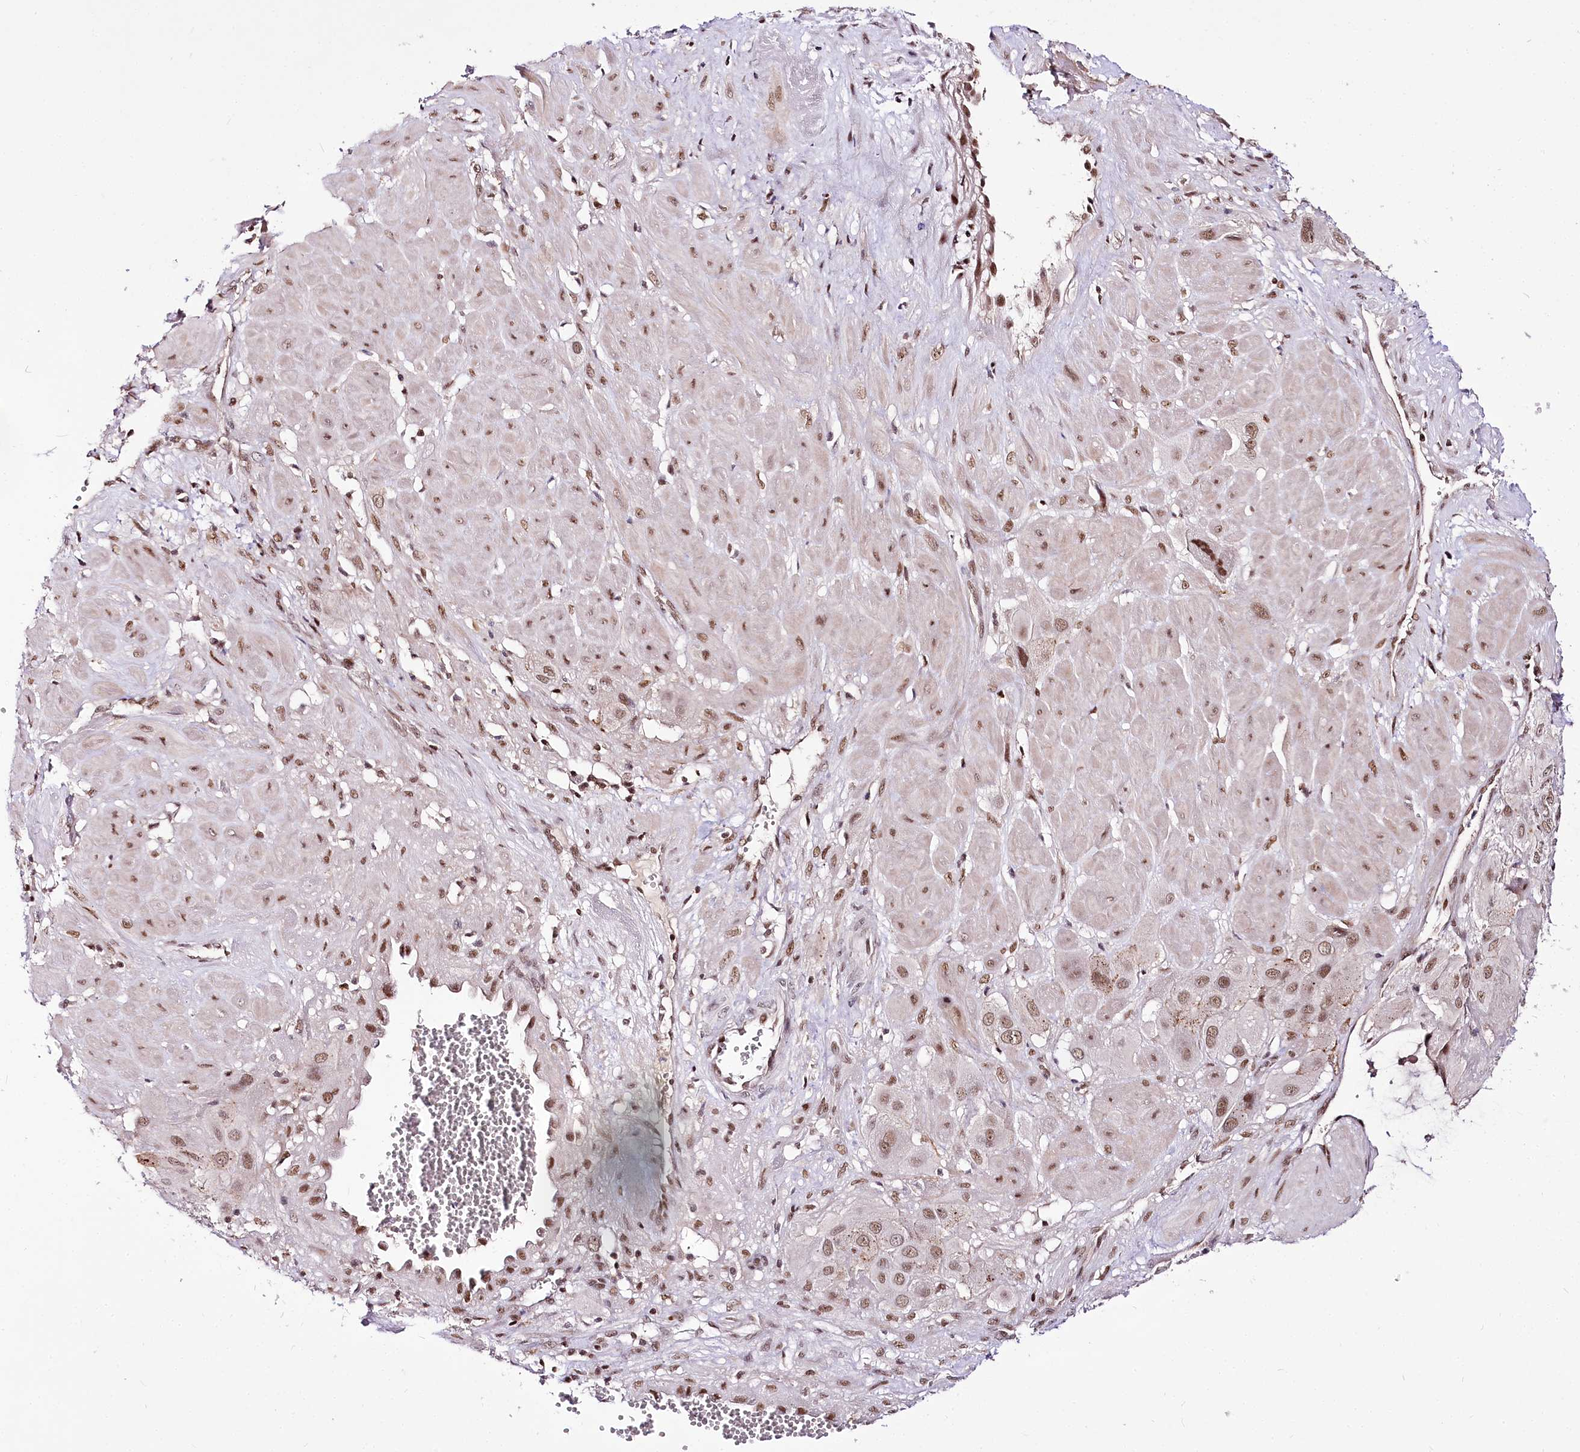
{"staining": {"intensity": "moderate", "quantity": ">75%", "location": "nuclear"}, "tissue": "cervical cancer", "cell_type": "Tumor cells", "image_type": "cancer", "snomed": [{"axis": "morphology", "description": "Squamous cell carcinoma, NOS"}, {"axis": "topography", "description": "Cervix"}], "caption": "Immunohistochemical staining of human cervical cancer displays moderate nuclear protein expression in about >75% of tumor cells. Ihc stains the protein in brown and the nuclei are stained blue.", "gene": "POLA2", "patient": {"sex": "female", "age": 34}}